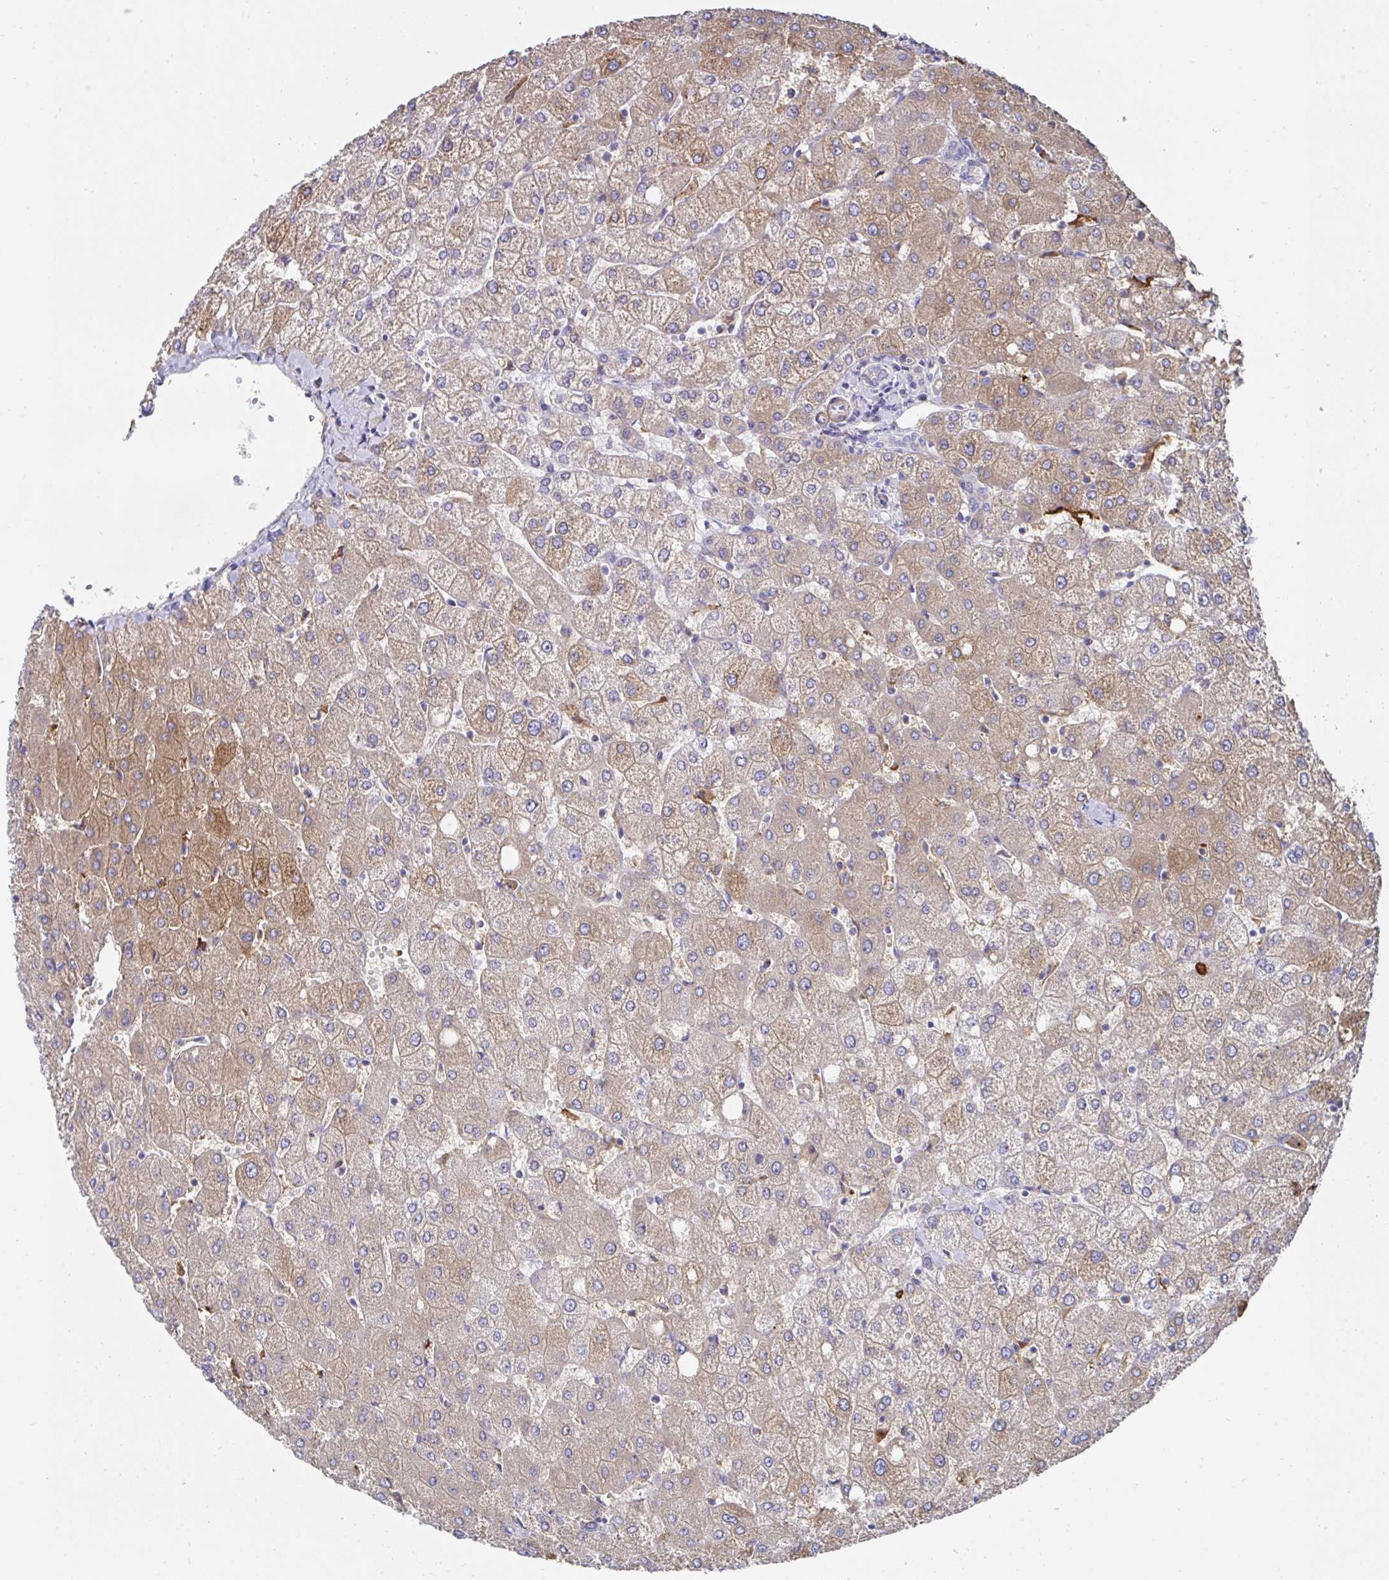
{"staining": {"intensity": "negative", "quantity": "none", "location": "none"}, "tissue": "liver", "cell_type": "Cholangiocytes", "image_type": "normal", "snomed": [{"axis": "morphology", "description": "Normal tissue, NOS"}, {"axis": "topography", "description": "Liver"}], "caption": "Immunohistochemistry (IHC) micrograph of benign human liver stained for a protein (brown), which shows no positivity in cholangiocytes.", "gene": "FBXL13", "patient": {"sex": "female", "age": 54}}